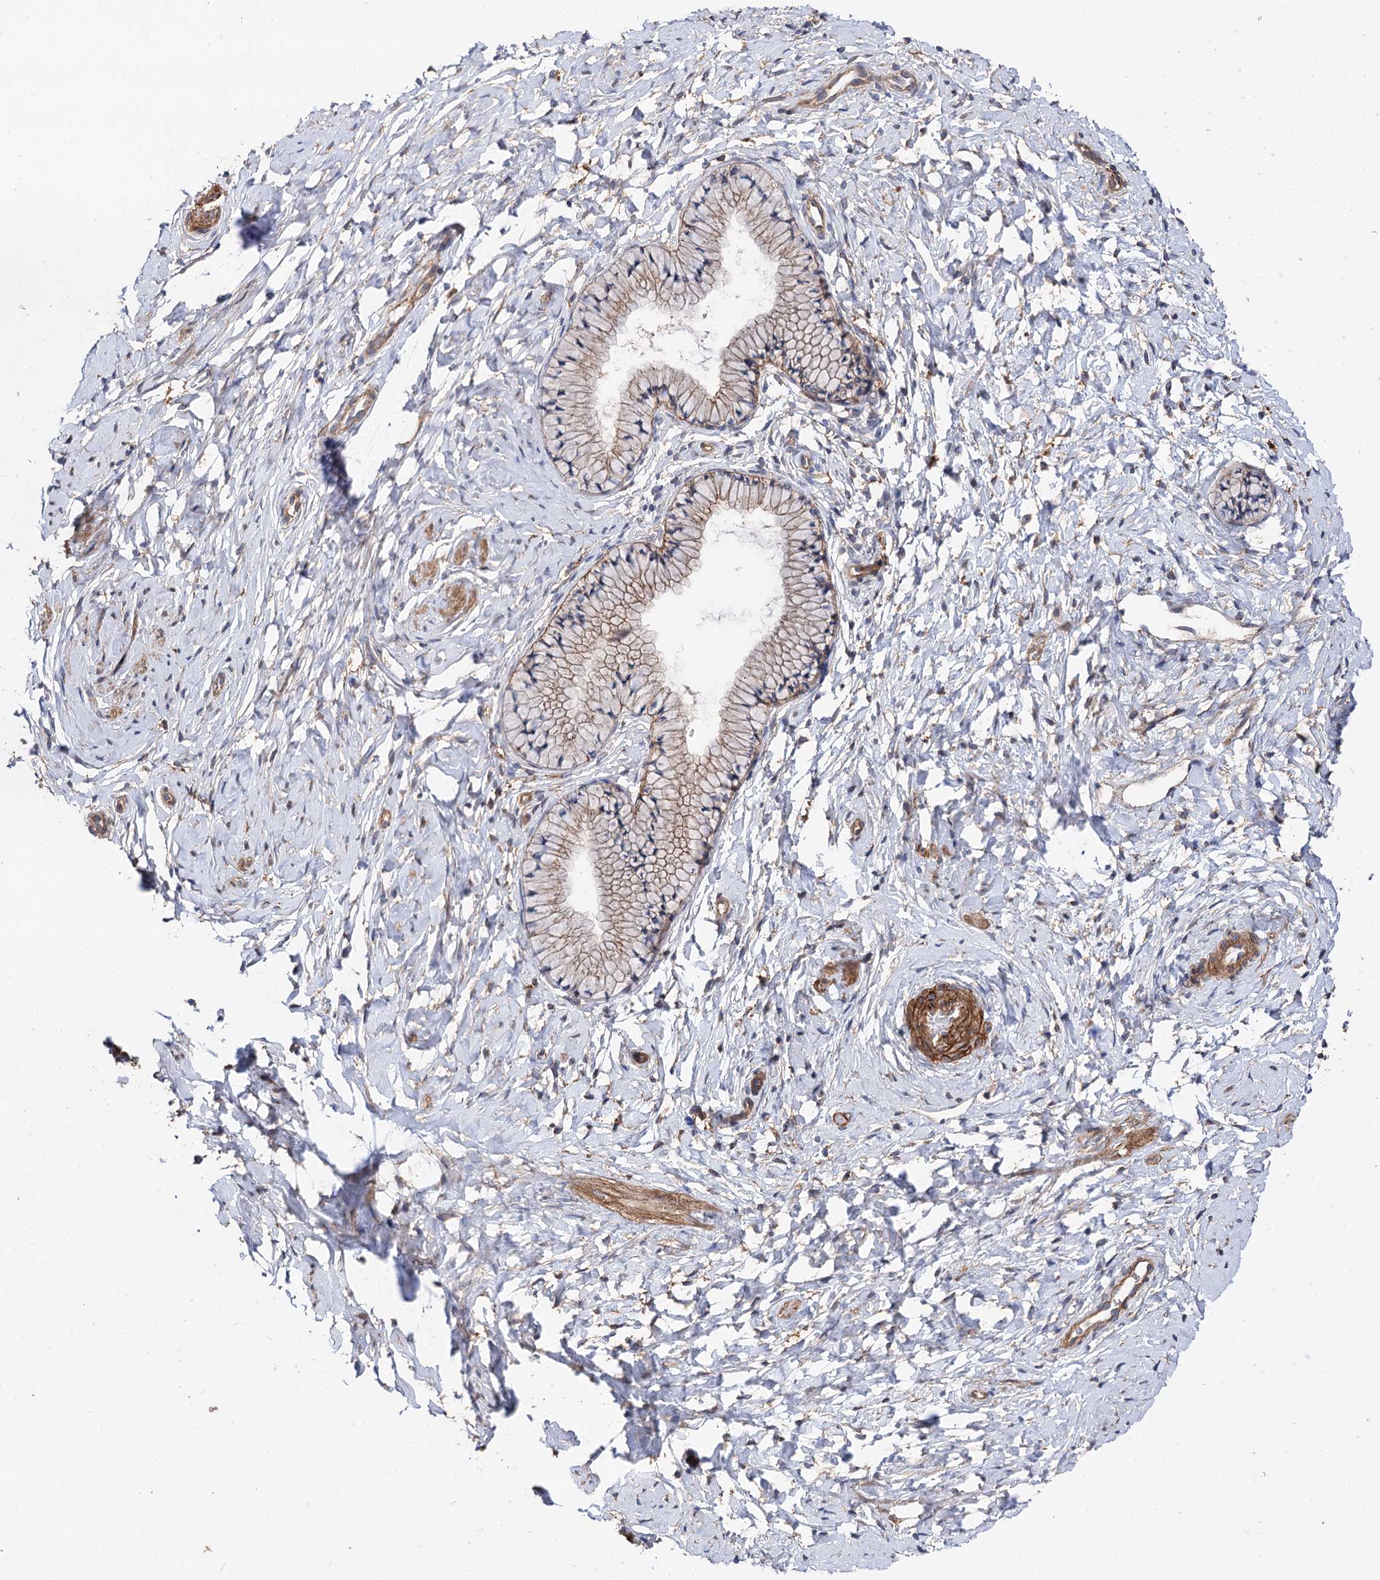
{"staining": {"intensity": "strong", "quantity": "25%-75%", "location": "cytoplasmic/membranous"}, "tissue": "cervix", "cell_type": "Glandular cells", "image_type": "normal", "snomed": [{"axis": "morphology", "description": "Normal tissue, NOS"}, {"axis": "topography", "description": "Cervix"}], "caption": "IHC image of unremarkable cervix: human cervix stained using immunohistochemistry (IHC) exhibits high levels of strong protein expression localized specifically in the cytoplasmic/membranous of glandular cells, appearing as a cytoplasmic/membranous brown color.", "gene": "CSAD", "patient": {"sex": "female", "age": 33}}